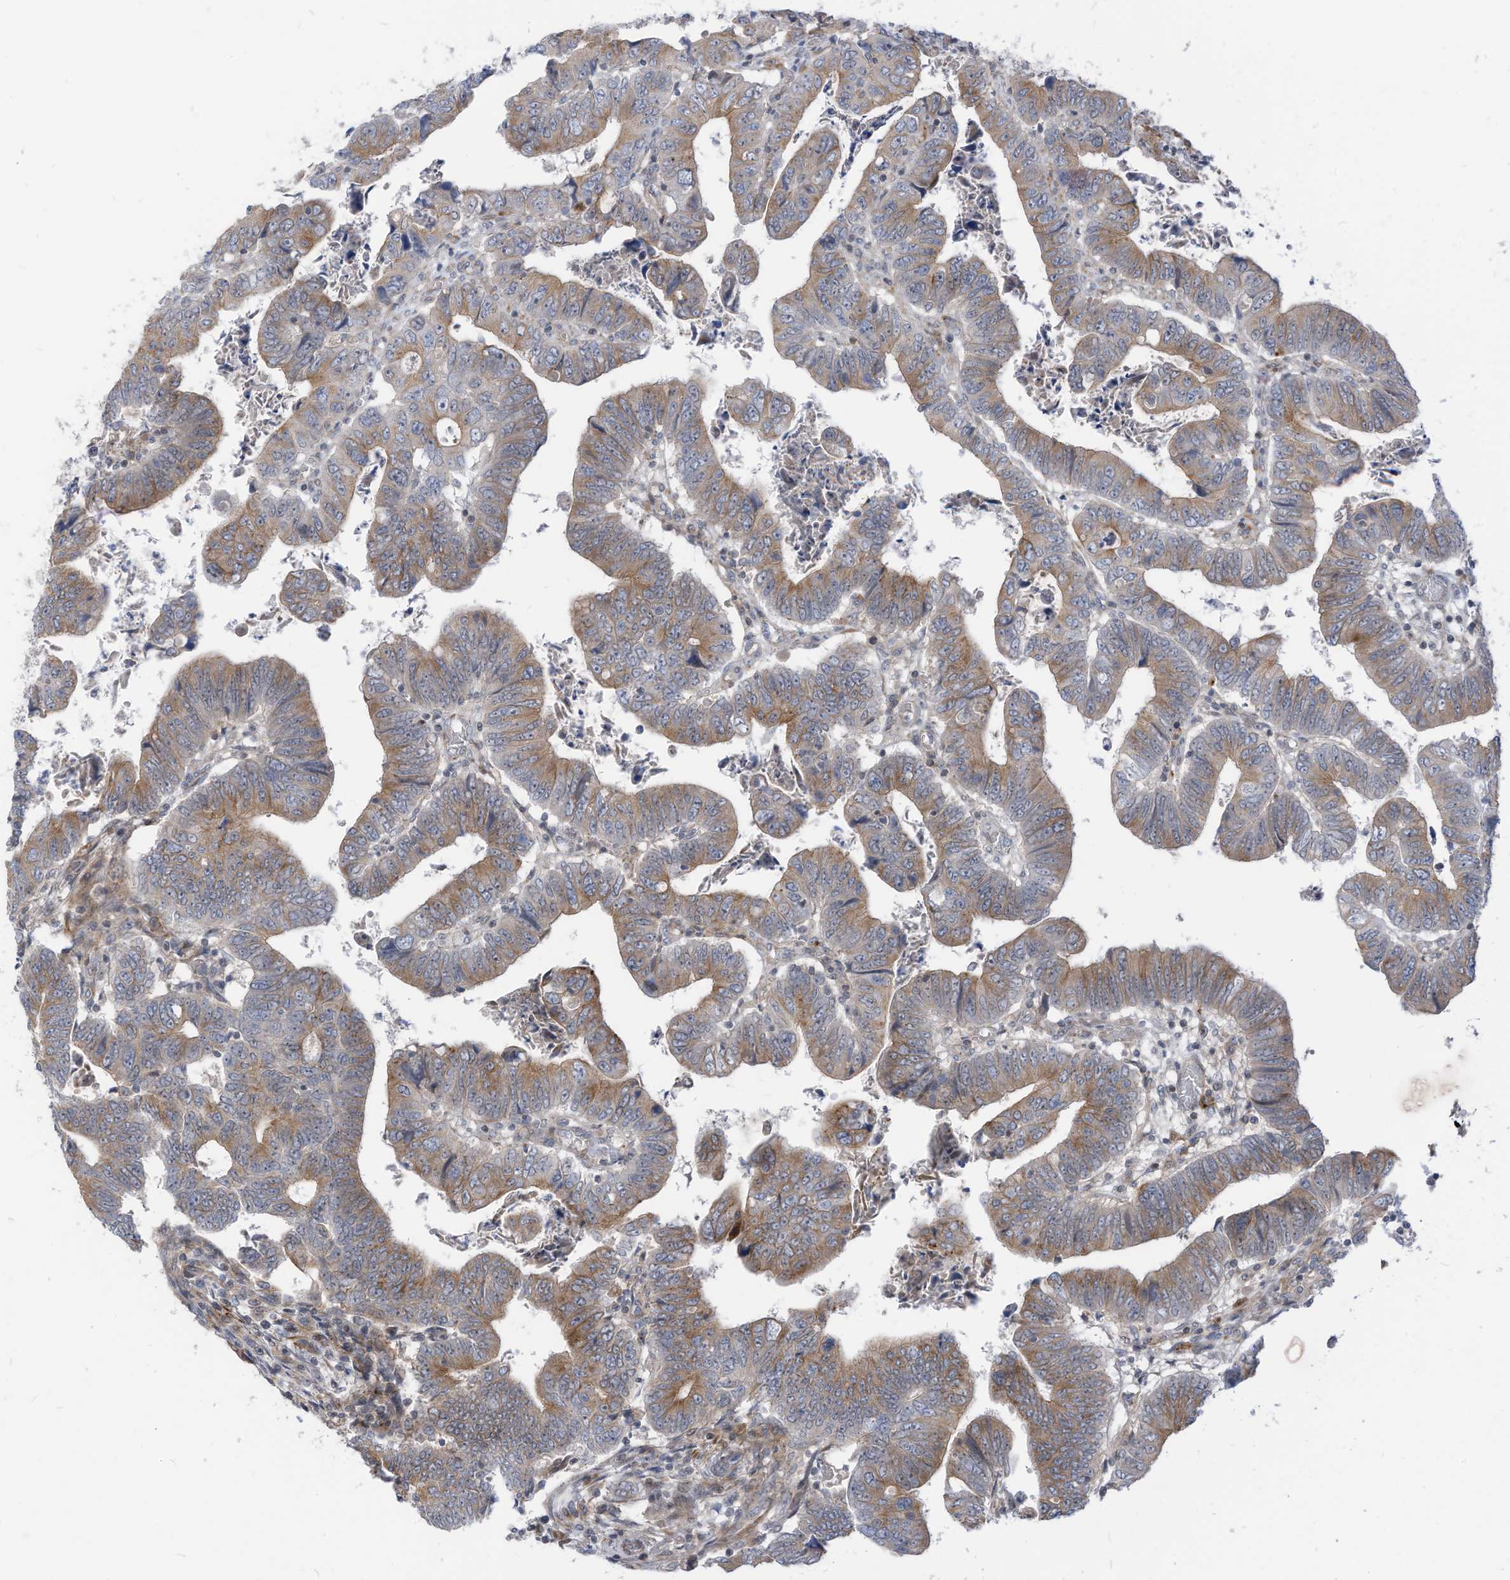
{"staining": {"intensity": "moderate", "quantity": ">75%", "location": "cytoplasmic/membranous"}, "tissue": "colorectal cancer", "cell_type": "Tumor cells", "image_type": "cancer", "snomed": [{"axis": "morphology", "description": "Normal tissue, NOS"}, {"axis": "morphology", "description": "Adenocarcinoma, NOS"}, {"axis": "topography", "description": "Rectum"}], "caption": "Adenocarcinoma (colorectal) stained with DAB immunohistochemistry reveals medium levels of moderate cytoplasmic/membranous expression in approximately >75% of tumor cells.", "gene": "GPATCH3", "patient": {"sex": "female", "age": 65}}